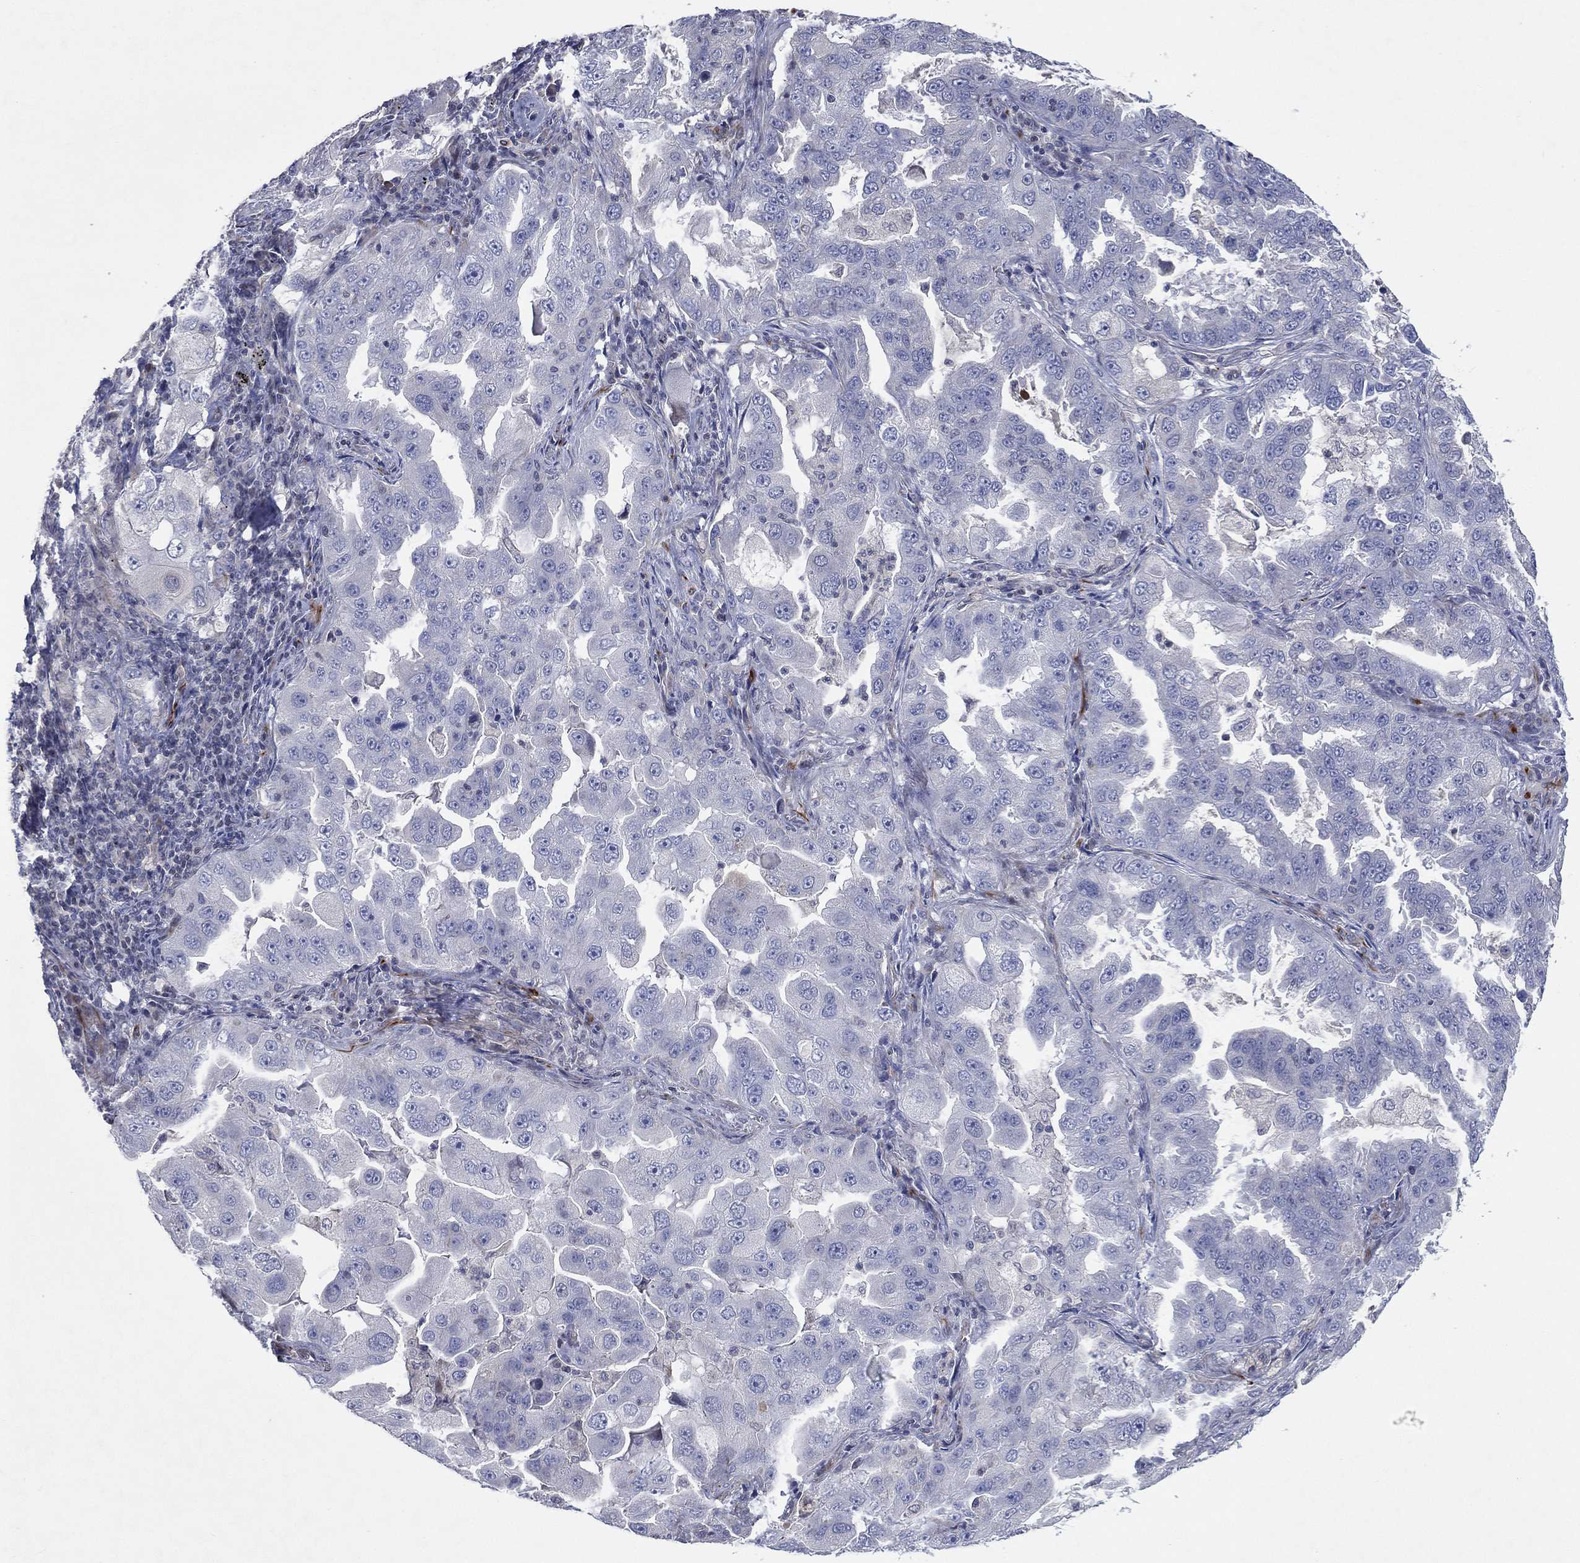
{"staining": {"intensity": "negative", "quantity": "none", "location": "none"}, "tissue": "lung cancer", "cell_type": "Tumor cells", "image_type": "cancer", "snomed": [{"axis": "morphology", "description": "Adenocarcinoma, NOS"}, {"axis": "topography", "description": "Lung"}], "caption": "Lung cancer (adenocarcinoma) stained for a protein using immunohistochemistry (IHC) demonstrates no expression tumor cells.", "gene": "FLI1", "patient": {"sex": "female", "age": 61}}